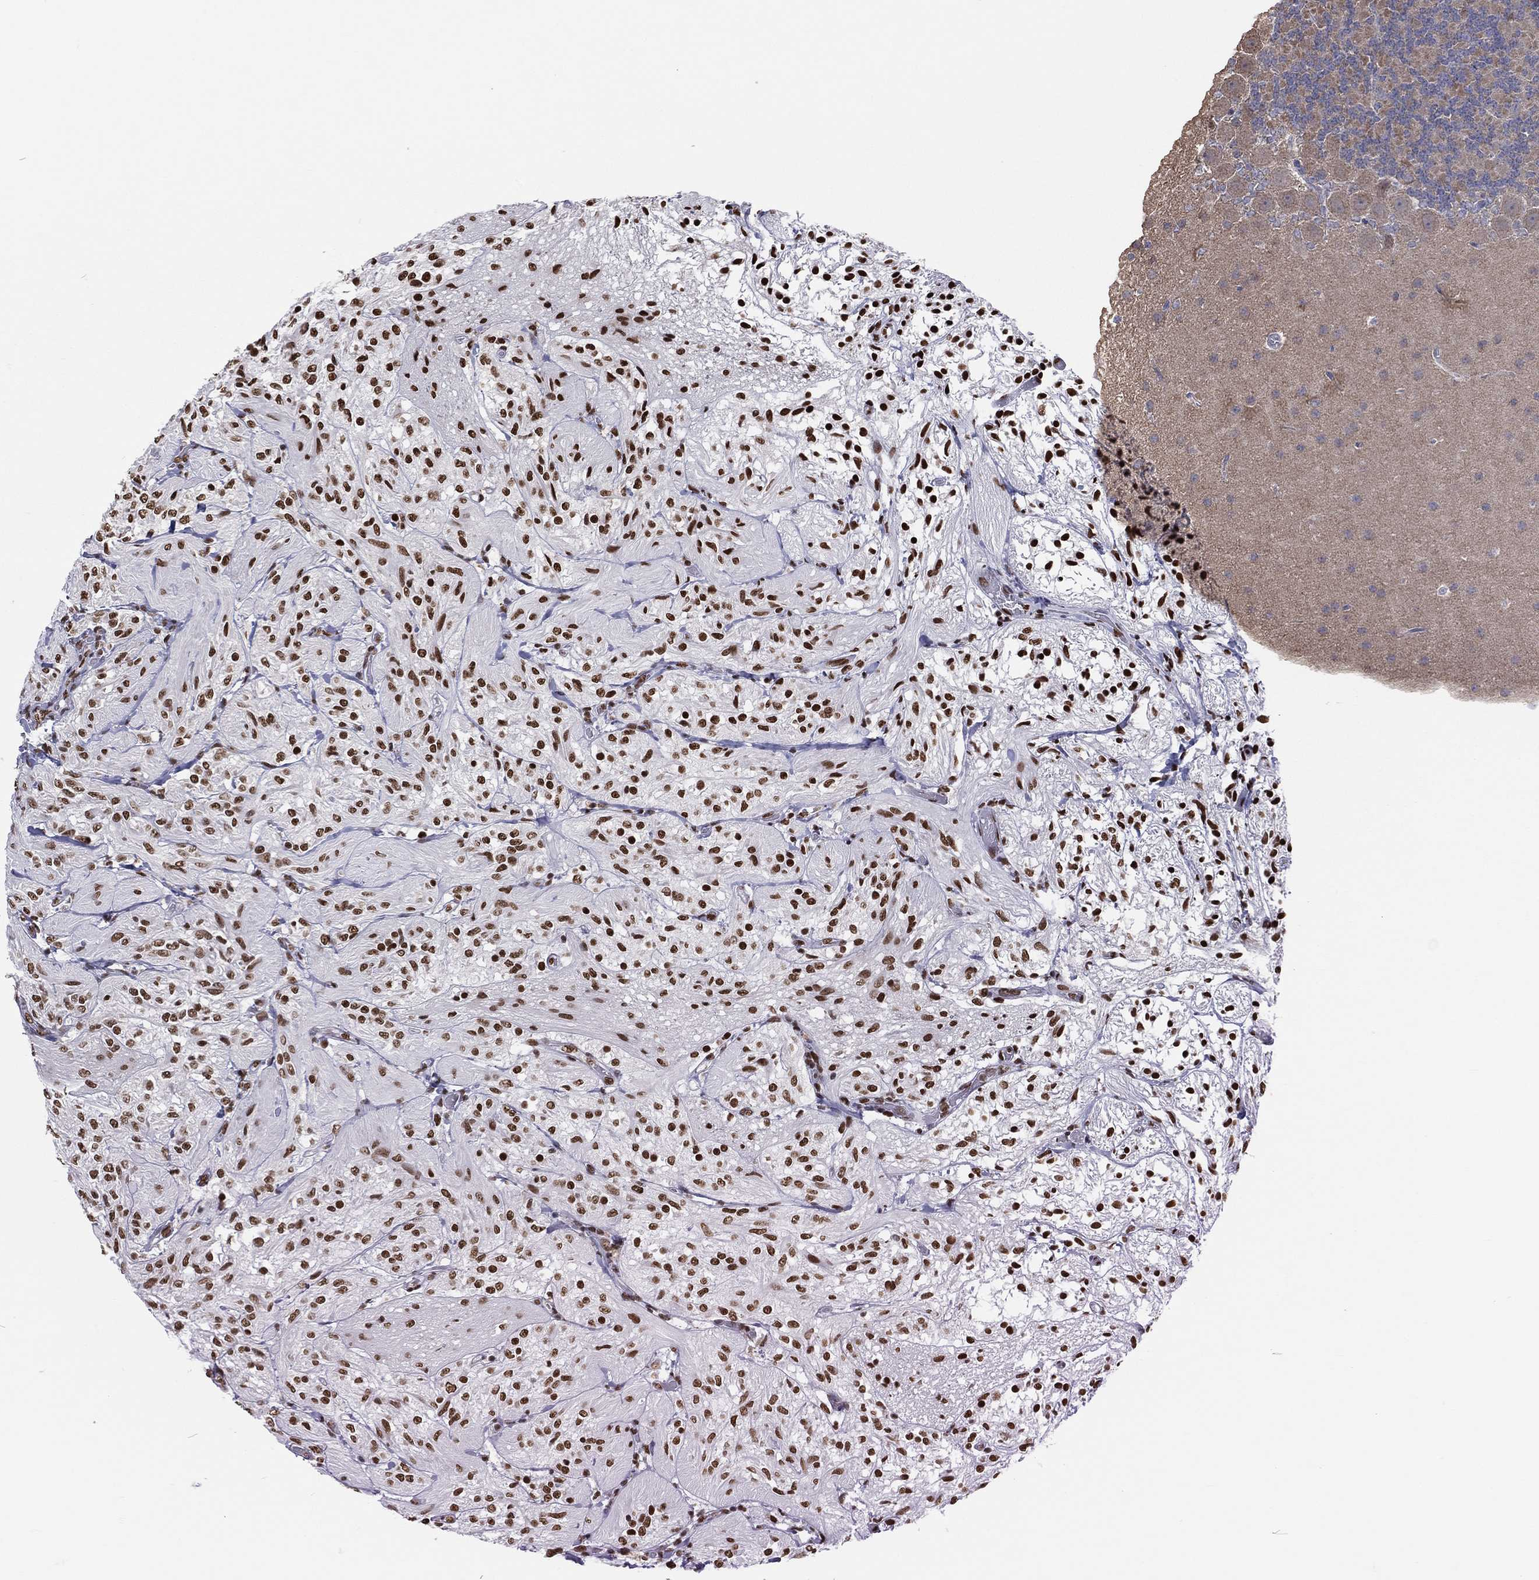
{"staining": {"intensity": "strong", "quantity": ">75%", "location": "nuclear"}, "tissue": "glioma", "cell_type": "Tumor cells", "image_type": "cancer", "snomed": [{"axis": "morphology", "description": "Glioma, malignant, Low grade"}, {"axis": "topography", "description": "Brain"}], "caption": "Malignant glioma (low-grade) stained with a brown dye exhibits strong nuclear positive expression in approximately >75% of tumor cells.", "gene": "ZNF7", "patient": {"sex": "male", "age": 3}}